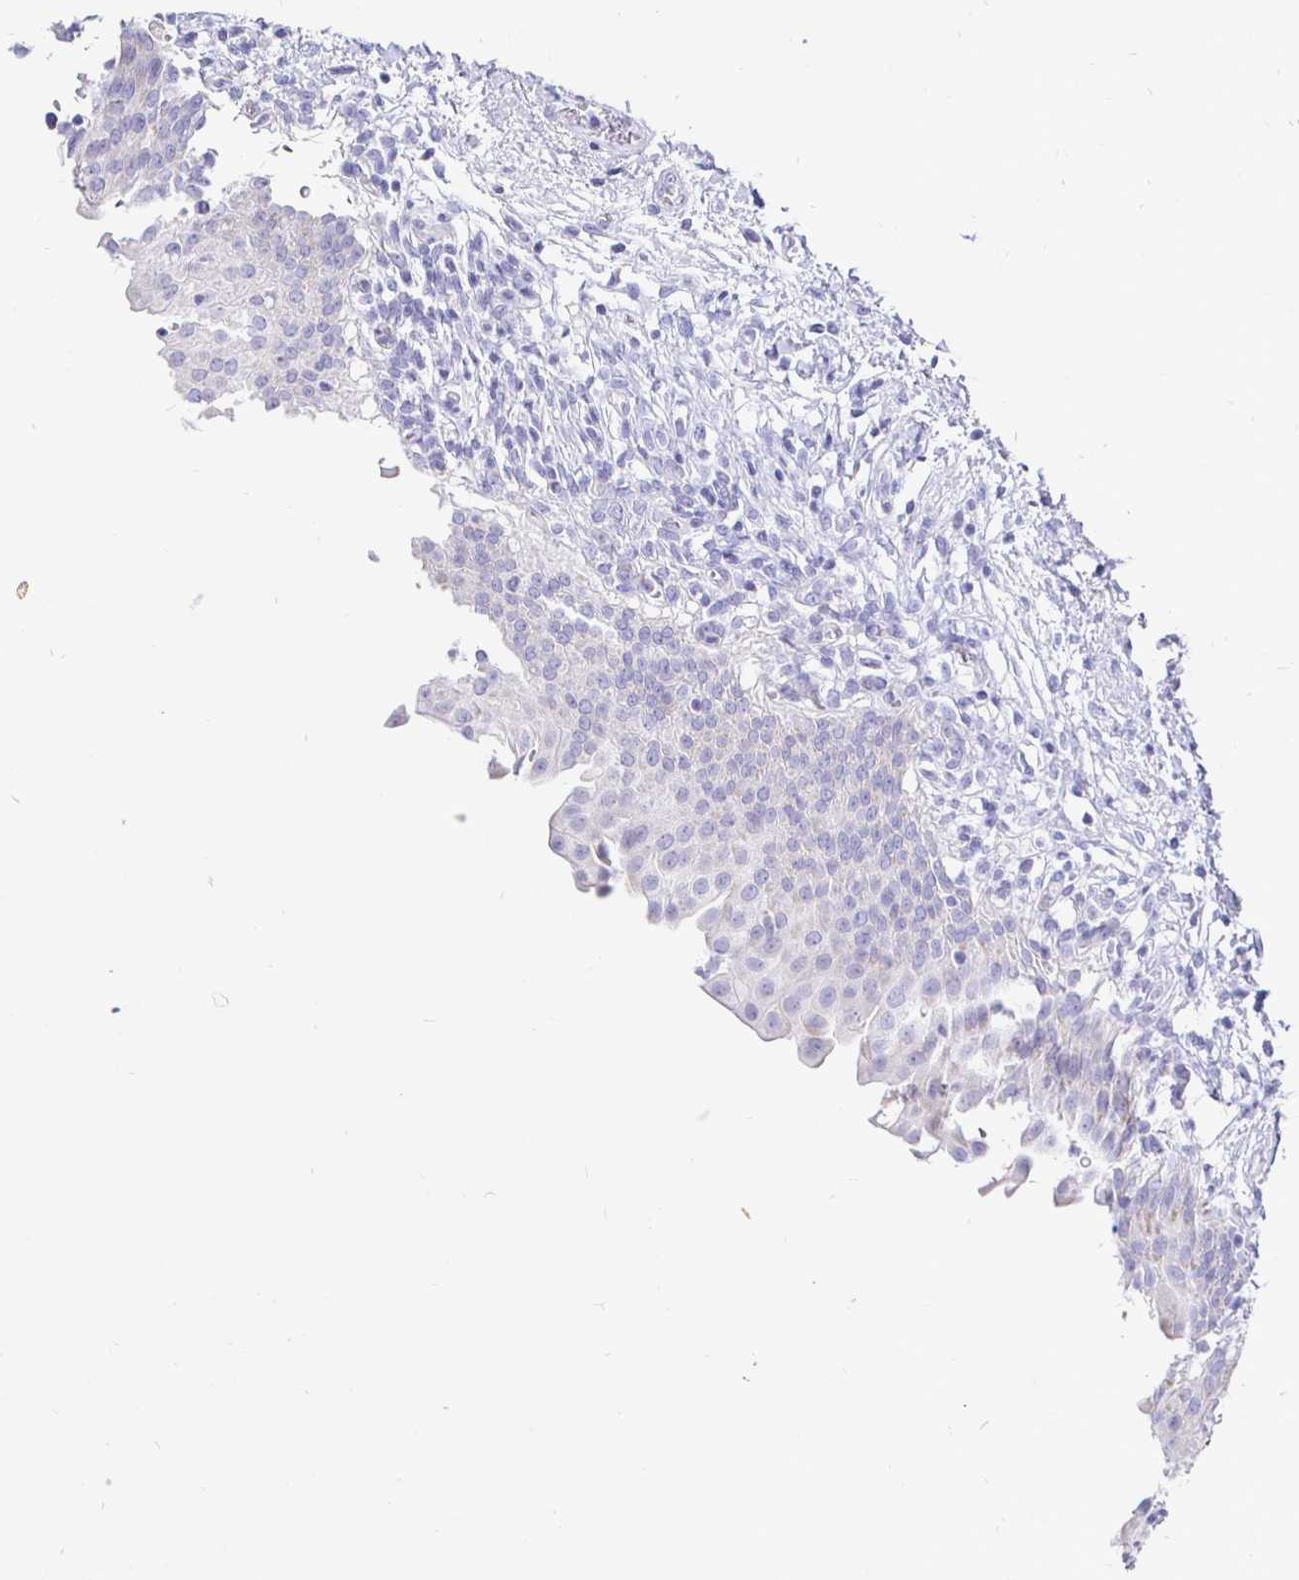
{"staining": {"intensity": "negative", "quantity": "none", "location": "none"}, "tissue": "urinary bladder", "cell_type": "Urothelial cells", "image_type": "normal", "snomed": [{"axis": "morphology", "description": "Normal tissue, NOS"}, {"axis": "topography", "description": "Urinary bladder"}, {"axis": "topography", "description": "Peripheral nerve tissue"}], "caption": "IHC photomicrograph of normal urinary bladder: urinary bladder stained with DAB (3,3'-diaminobenzidine) exhibits no significant protein positivity in urothelial cells.", "gene": "CR2", "patient": {"sex": "female", "age": 60}}